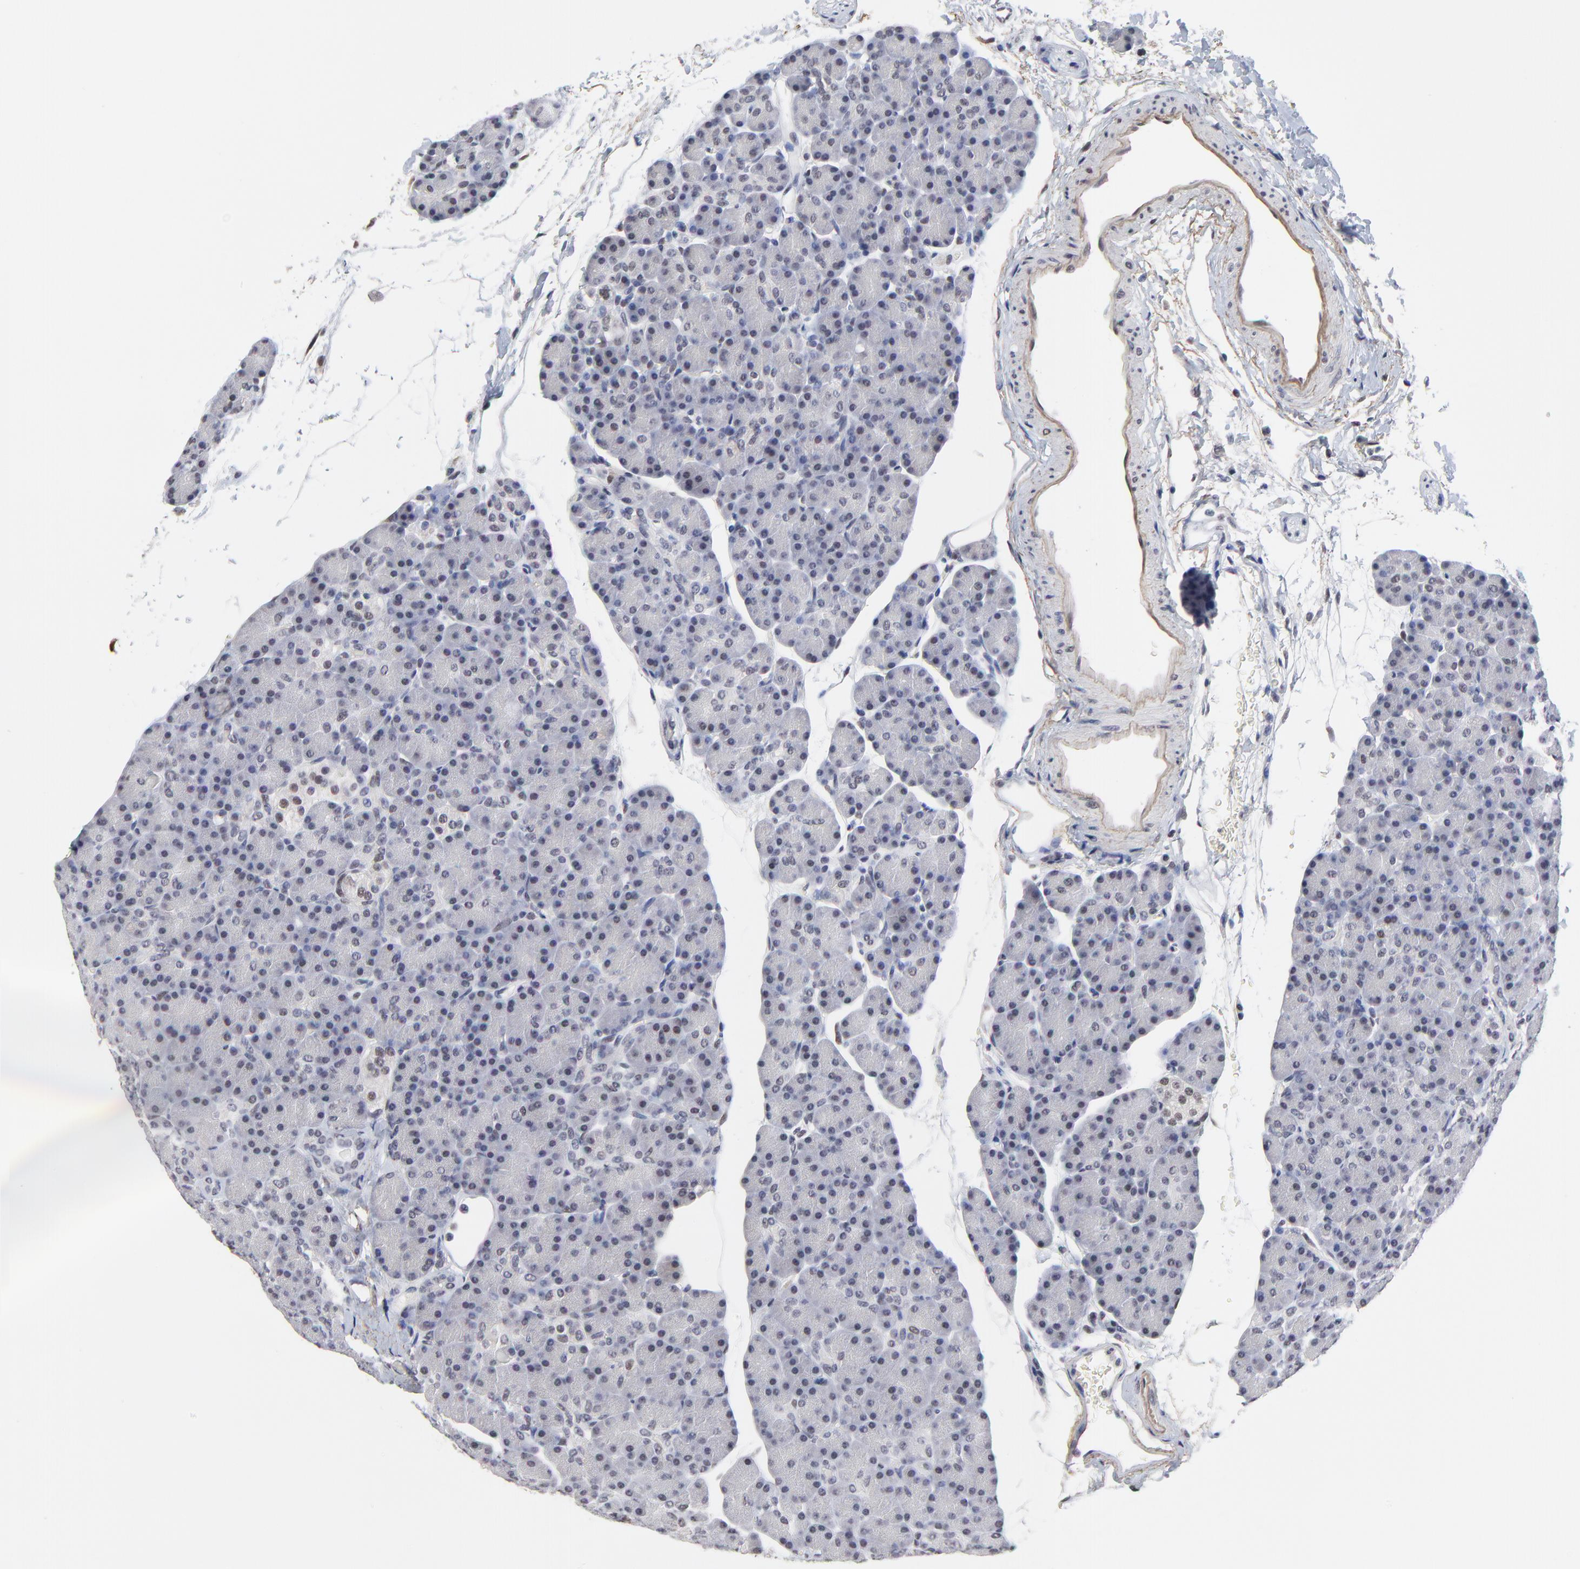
{"staining": {"intensity": "weak", "quantity": ">75%", "location": "nuclear"}, "tissue": "pancreas", "cell_type": "Exocrine glandular cells", "image_type": "normal", "snomed": [{"axis": "morphology", "description": "Normal tissue, NOS"}, {"axis": "topography", "description": "Pancreas"}], "caption": "Pancreas stained with immunohistochemistry (IHC) reveals weak nuclear expression in approximately >75% of exocrine glandular cells. Using DAB (3,3'-diaminobenzidine) (brown) and hematoxylin (blue) stains, captured at high magnification using brightfield microscopy.", "gene": "OGFOD1", "patient": {"sex": "female", "age": 43}}